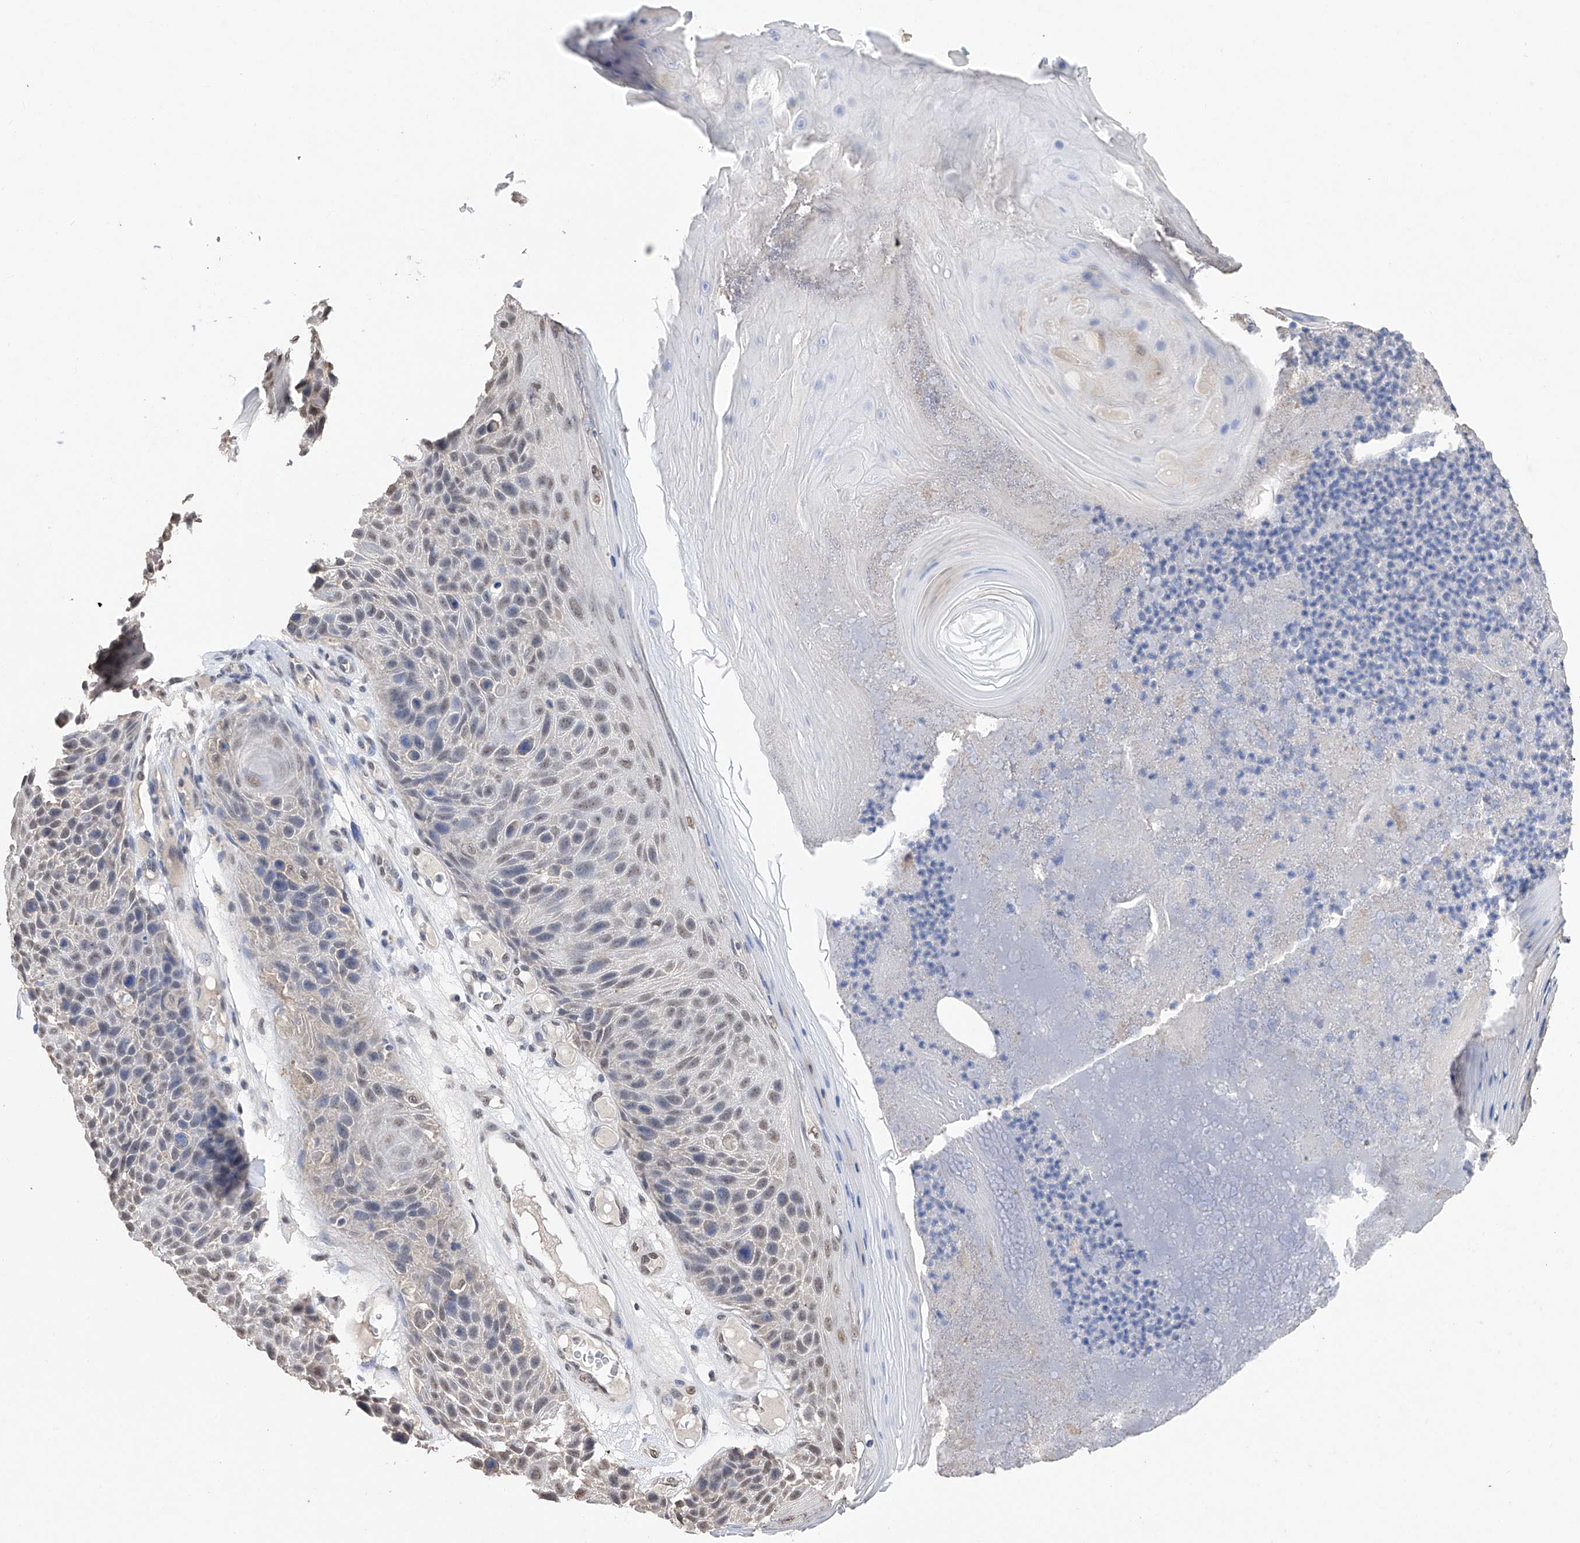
{"staining": {"intensity": "weak", "quantity": "25%-75%", "location": "nuclear"}, "tissue": "skin cancer", "cell_type": "Tumor cells", "image_type": "cancer", "snomed": [{"axis": "morphology", "description": "Squamous cell carcinoma, NOS"}, {"axis": "topography", "description": "Skin"}], "caption": "Weak nuclear staining for a protein is appreciated in about 25%-75% of tumor cells of skin cancer (squamous cell carcinoma) using immunohistochemistry (IHC).", "gene": "DMAP1", "patient": {"sex": "female", "age": 88}}